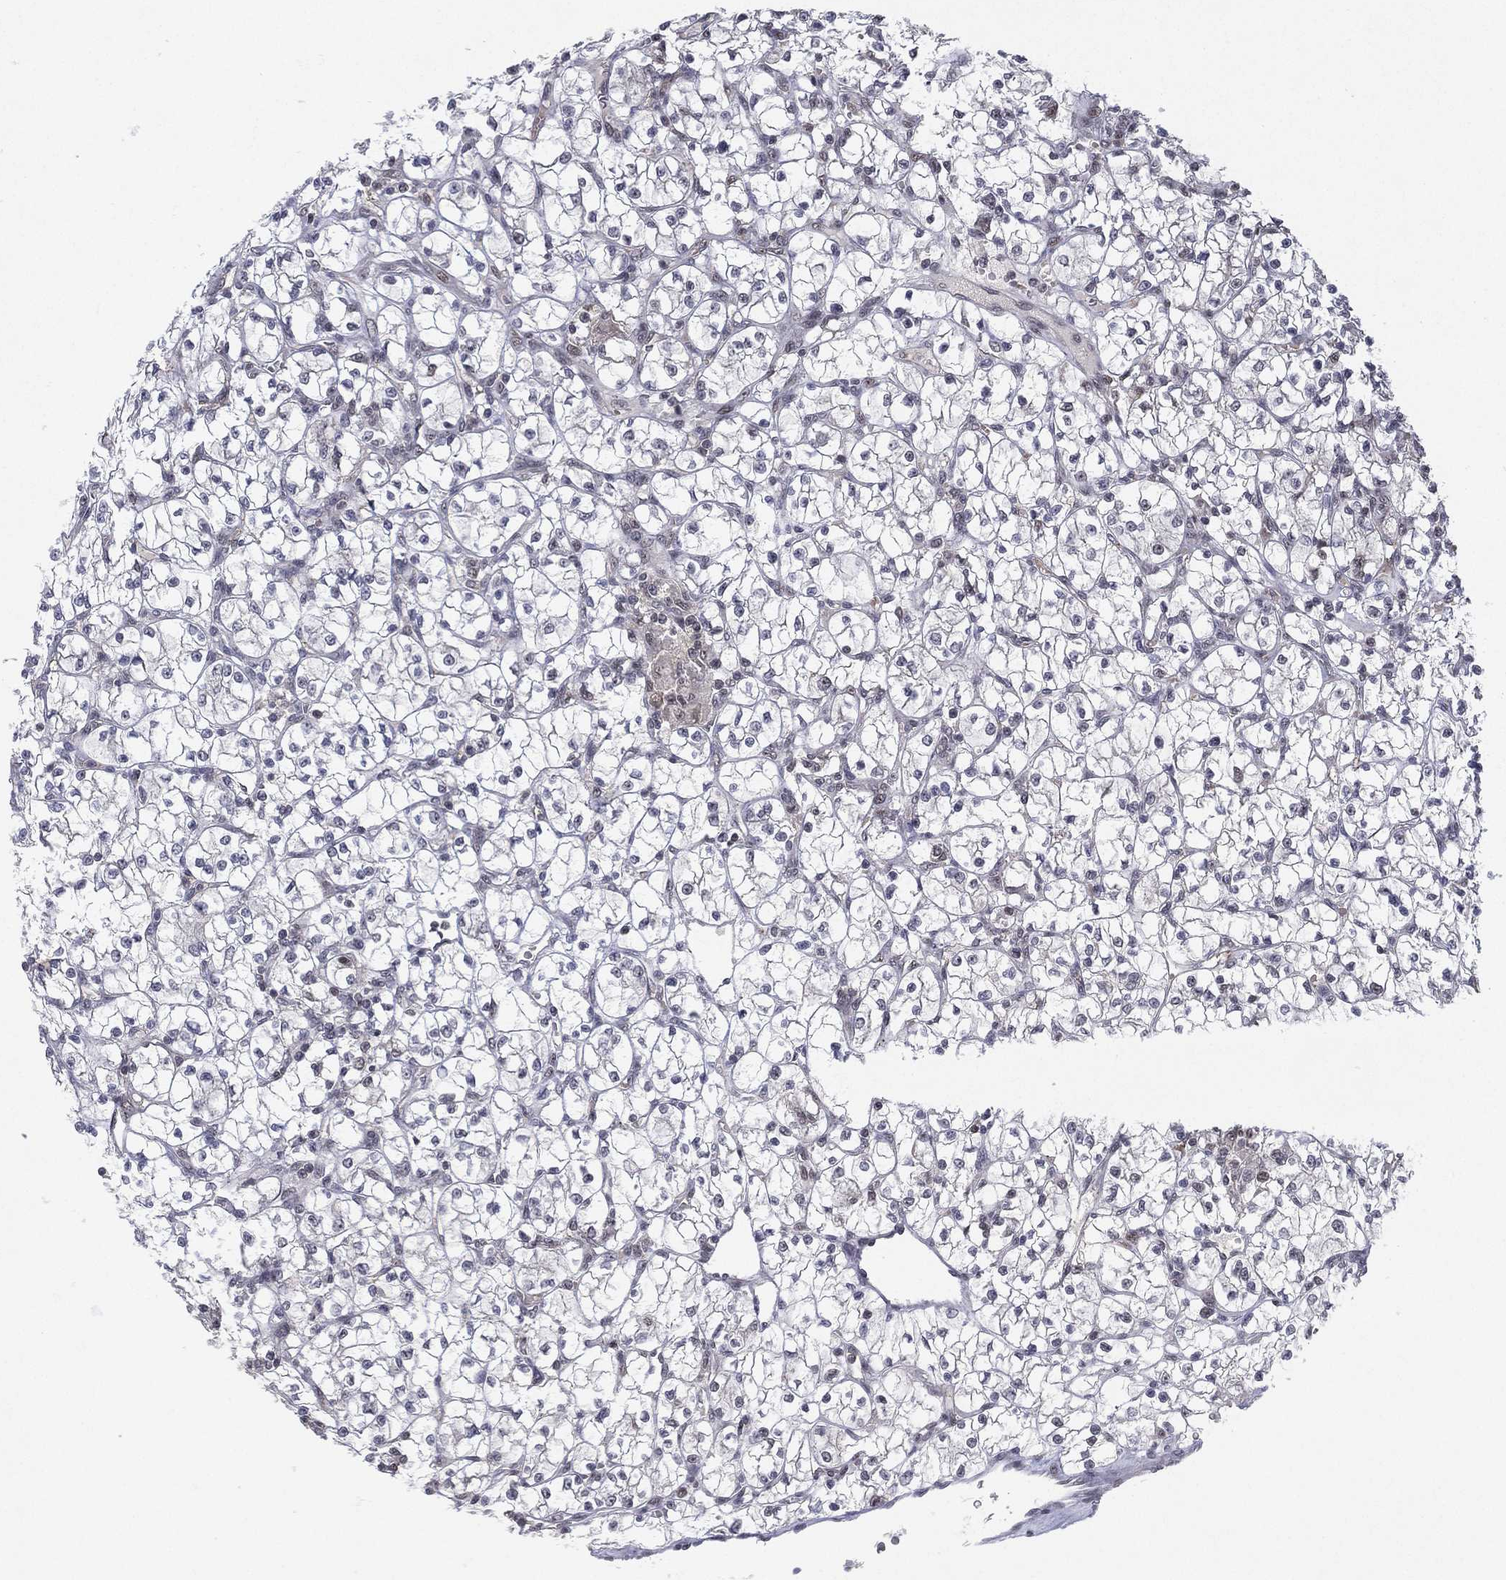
{"staining": {"intensity": "negative", "quantity": "none", "location": "none"}, "tissue": "renal cancer", "cell_type": "Tumor cells", "image_type": "cancer", "snomed": [{"axis": "morphology", "description": "Adenocarcinoma, NOS"}, {"axis": "topography", "description": "Kidney"}], "caption": "Tumor cells are negative for protein expression in human renal cancer (adenocarcinoma).", "gene": "DGCR8", "patient": {"sex": "female", "age": 64}}